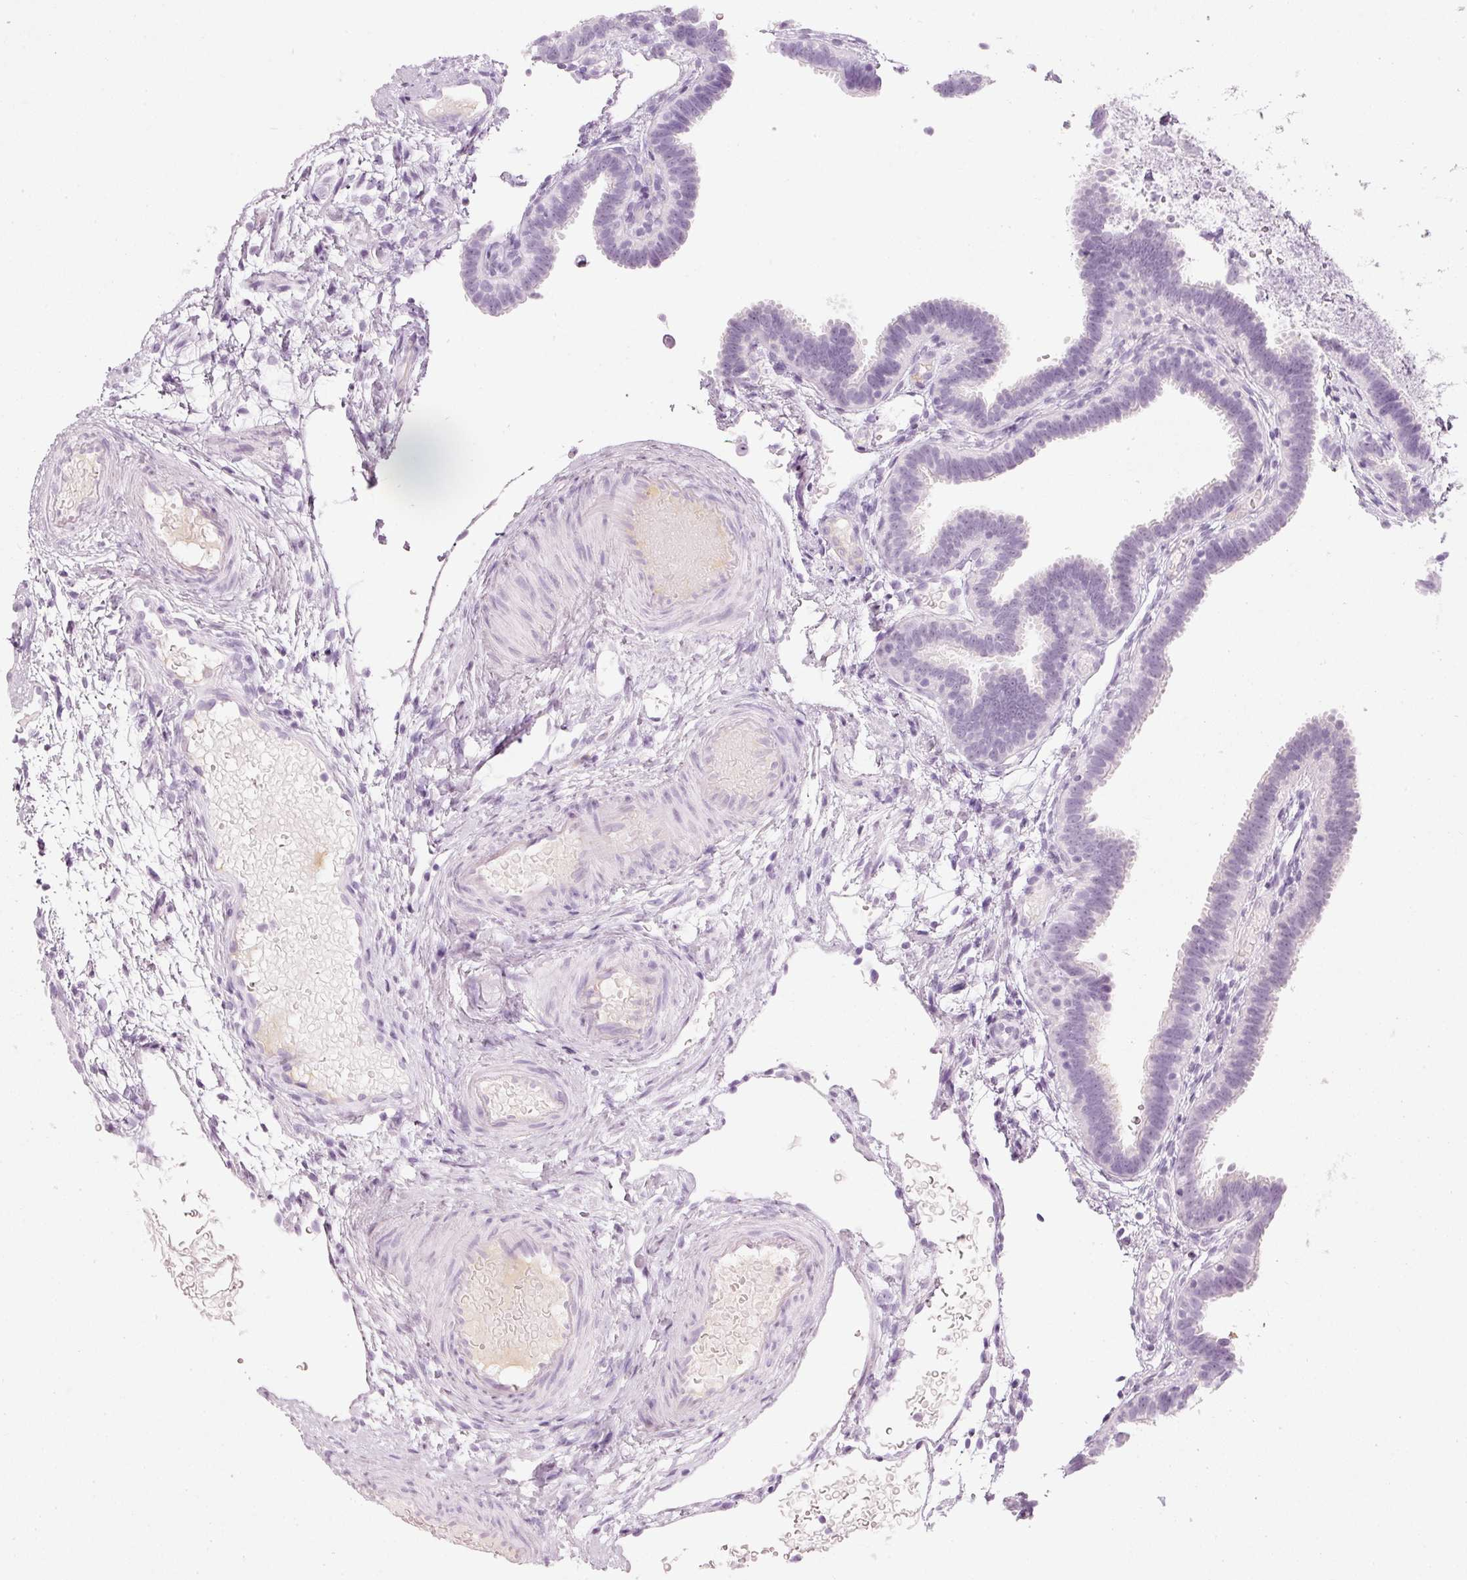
{"staining": {"intensity": "negative", "quantity": "none", "location": "none"}, "tissue": "fallopian tube", "cell_type": "Glandular cells", "image_type": "normal", "snomed": [{"axis": "morphology", "description": "Normal tissue, NOS"}, {"axis": "topography", "description": "Fallopian tube"}], "caption": "Protein analysis of unremarkable fallopian tube shows no significant positivity in glandular cells. Brightfield microscopy of immunohistochemistry (IHC) stained with DAB (brown) and hematoxylin (blue), captured at high magnification.", "gene": "VCAM1", "patient": {"sex": "female", "age": 37}}